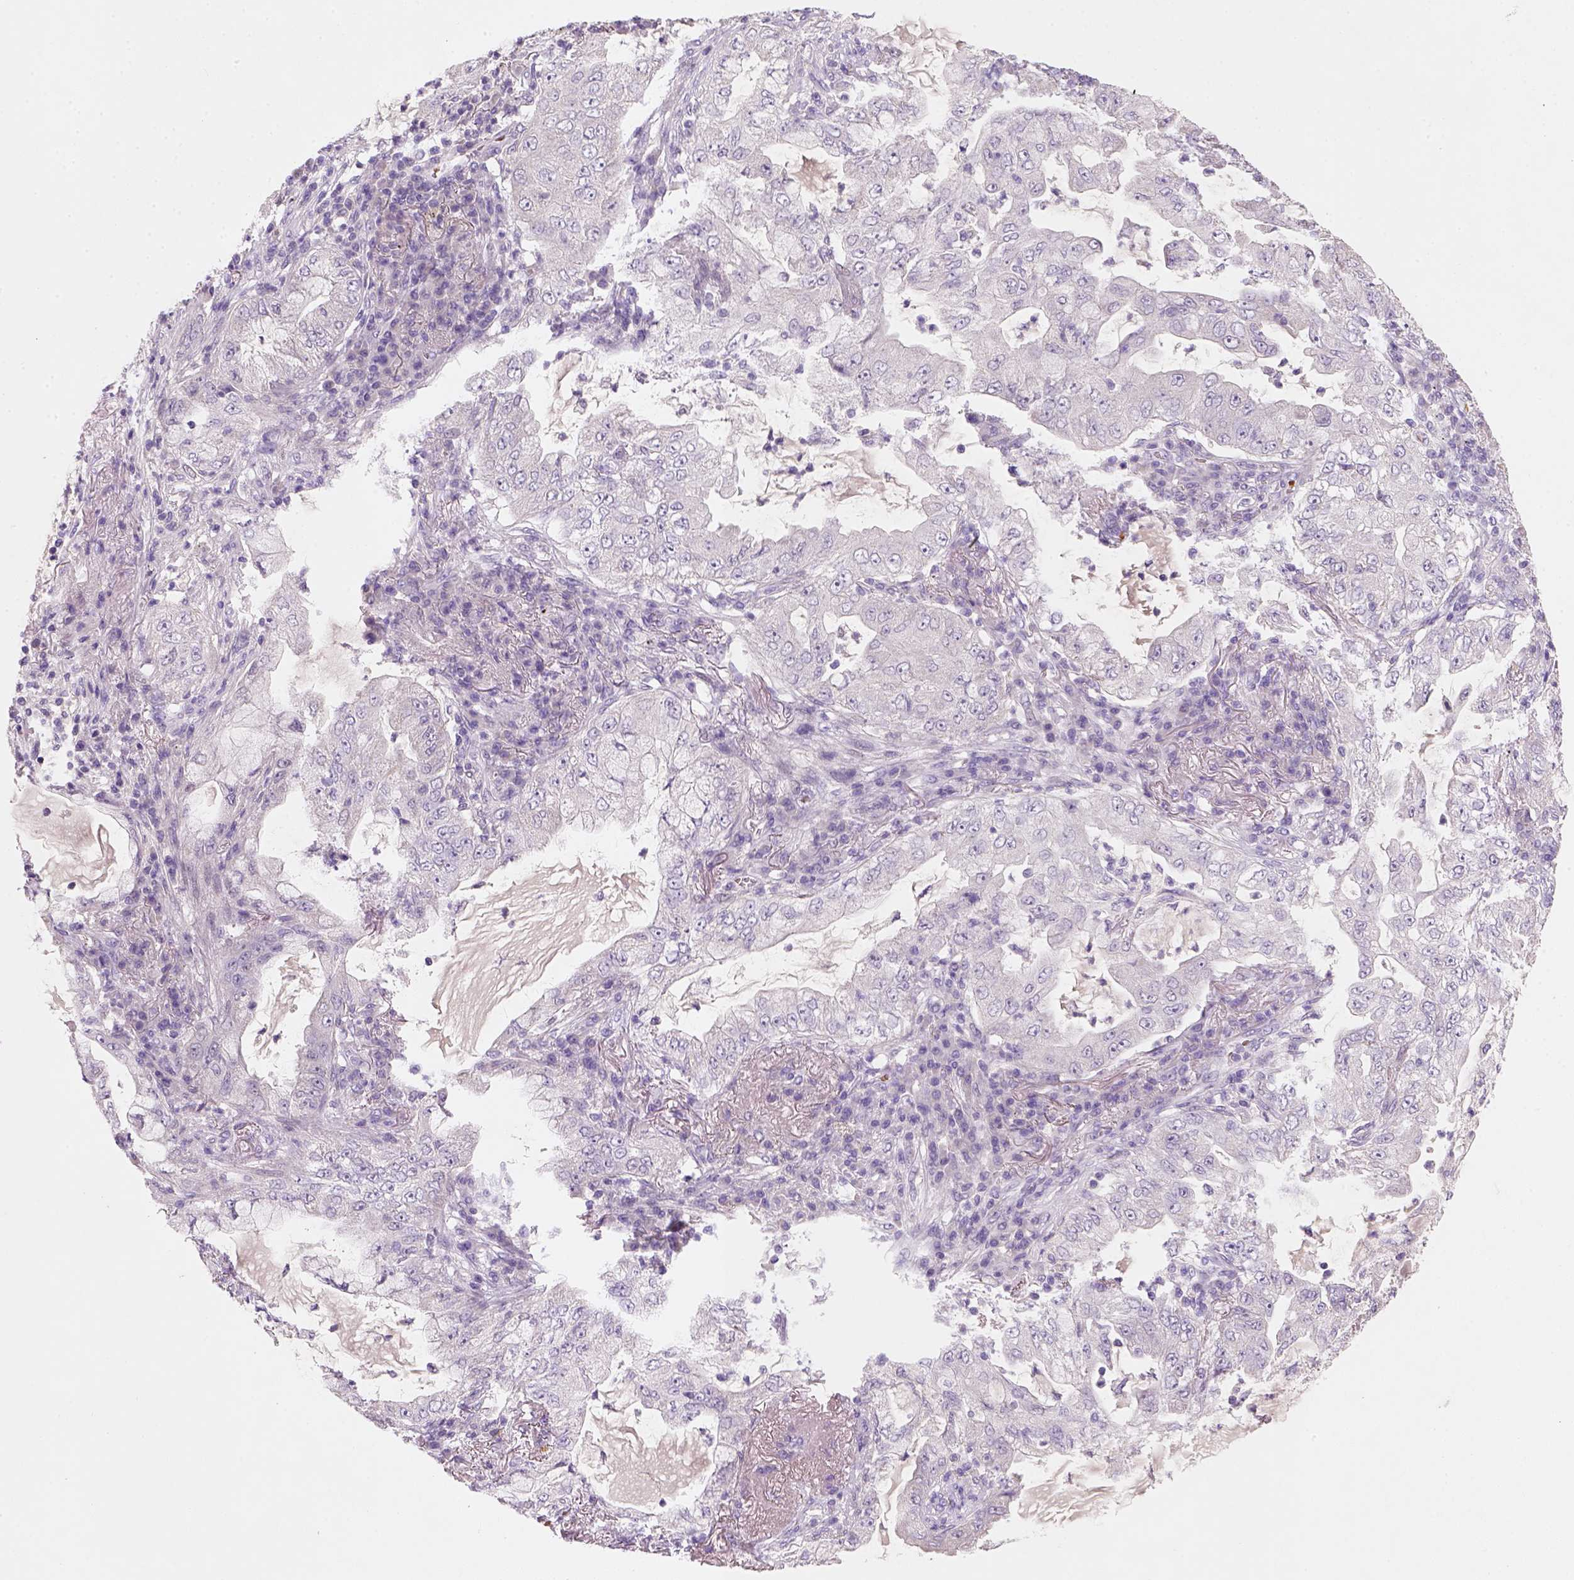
{"staining": {"intensity": "negative", "quantity": "none", "location": "none"}, "tissue": "lung cancer", "cell_type": "Tumor cells", "image_type": "cancer", "snomed": [{"axis": "morphology", "description": "Adenocarcinoma, NOS"}, {"axis": "topography", "description": "Lung"}], "caption": "The micrograph reveals no significant staining in tumor cells of lung cancer (adenocarcinoma). (DAB (3,3'-diaminobenzidine) immunohistochemistry with hematoxylin counter stain).", "gene": "ZMAT4", "patient": {"sex": "female", "age": 73}}